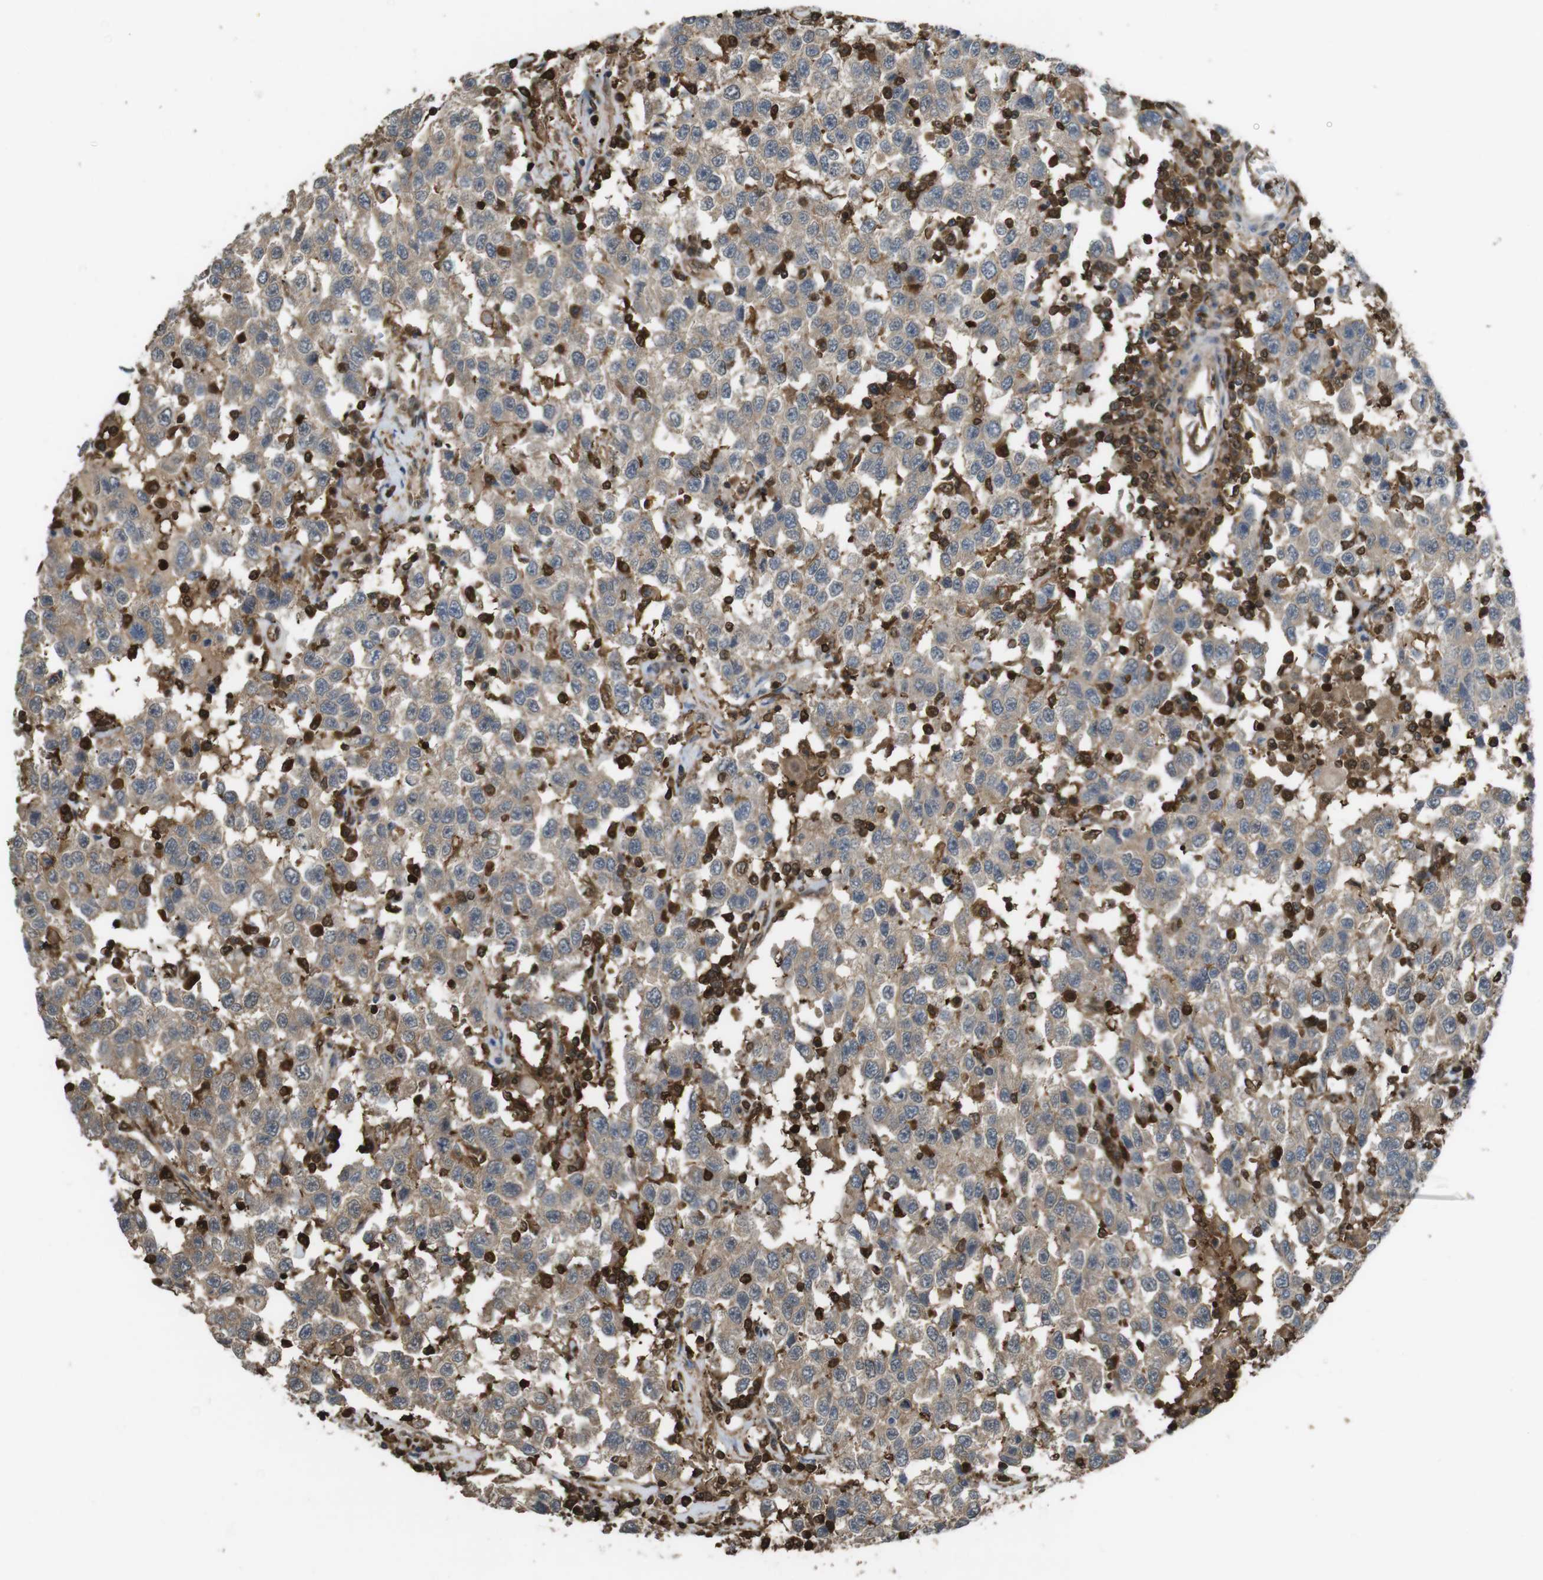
{"staining": {"intensity": "moderate", "quantity": ">75%", "location": "cytoplasmic/membranous"}, "tissue": "testis cancer", "cell_type": "Tumor cells", "image_type": "cancer", "snomed": [{"axis": "morphology", "description": "Seminoma, NOS"}, {"axis": "topography", "description": "Testis"}], "caption": "A brown stain shows moderate cytoplasmic/membranous expression of a protein in seminoma (testis) tumor cells.", "gene": "ARHGDIA", "patient": {"sex": "male", "age": 41}}